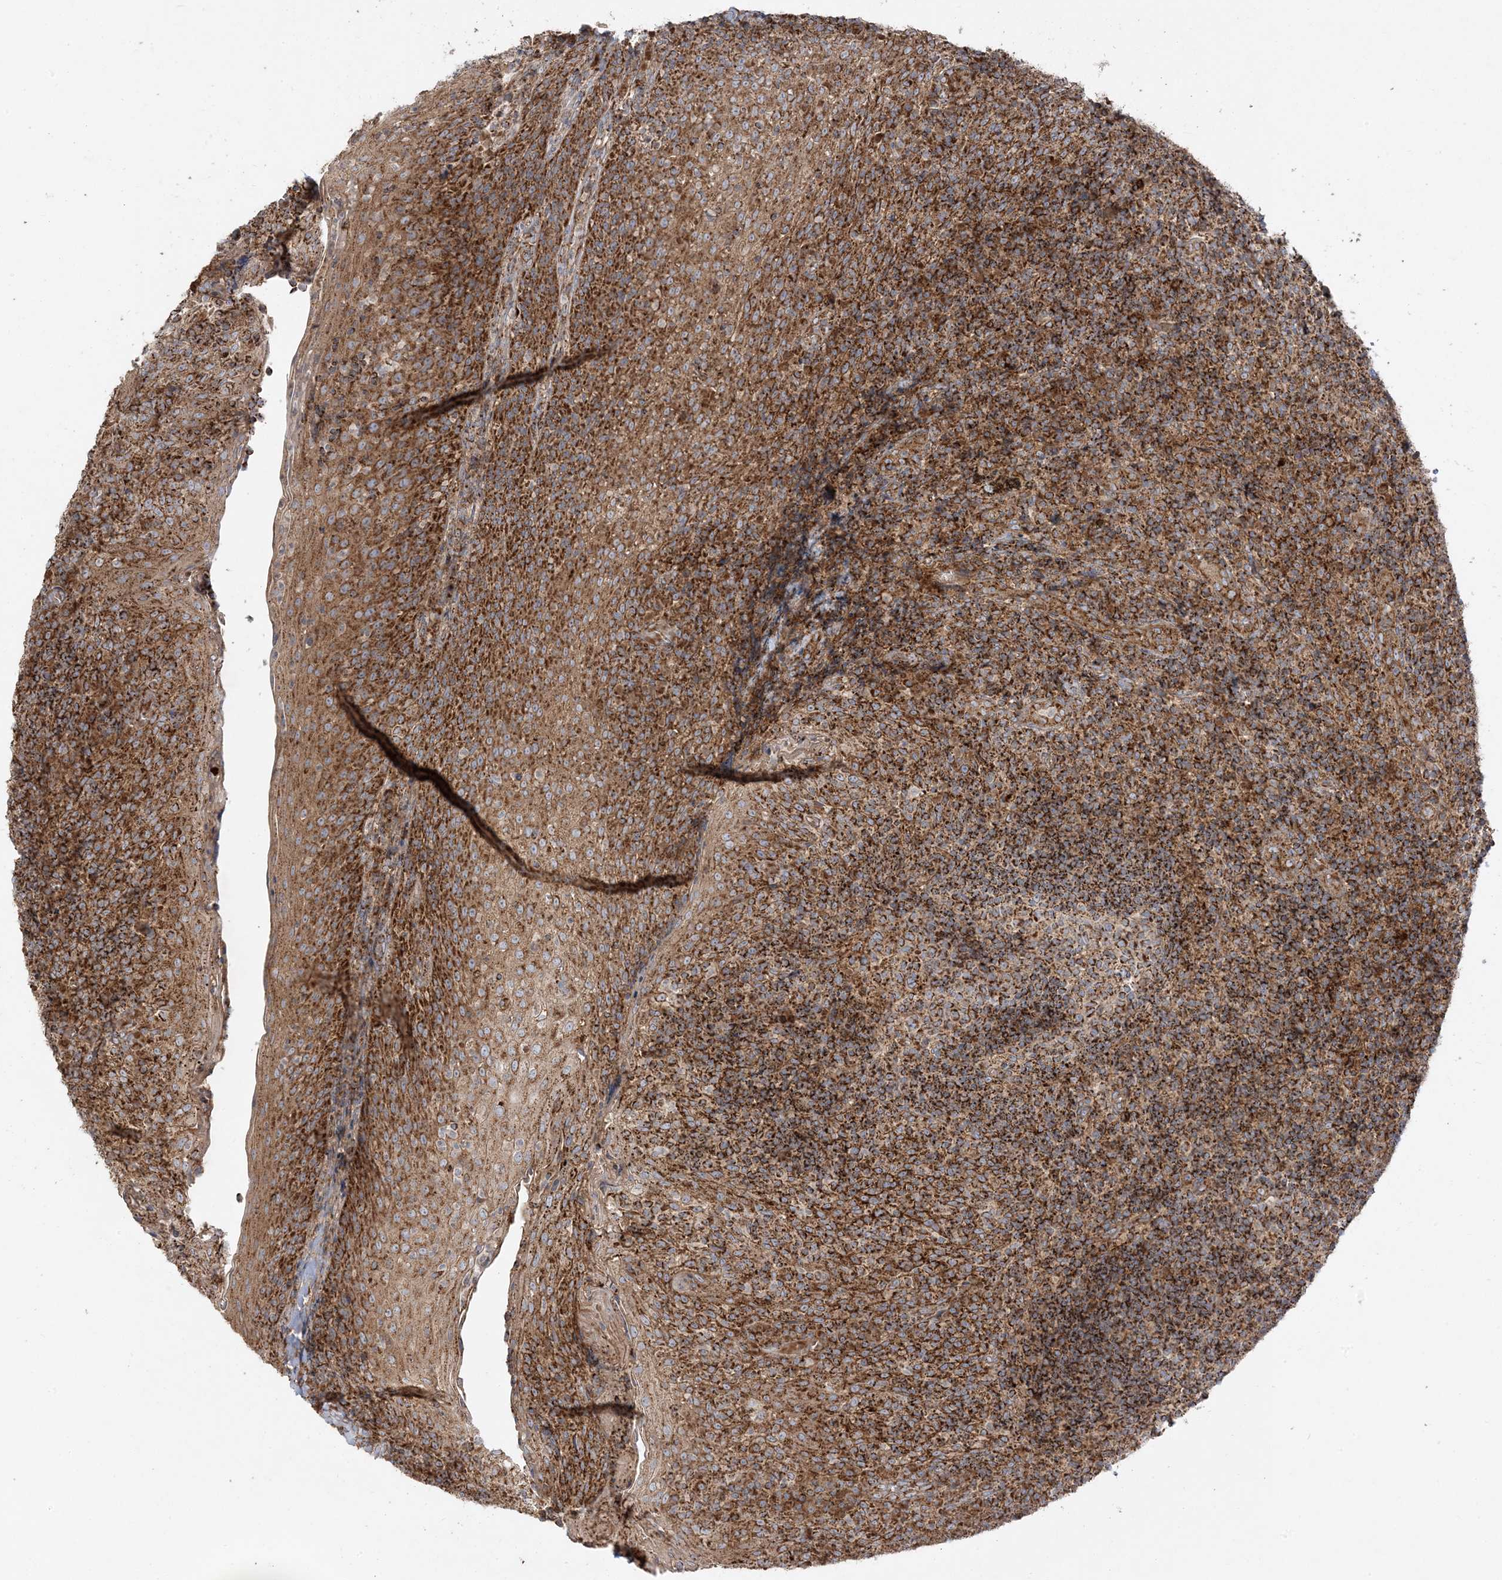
{"staining": {"intensity": "strong", "quantity": ">75%", "location": "cytoplasmic/membranous"}, "tissue": "tonsil", "cell_type": "Germinal center cells", "image_type": "normal", "snomed": [{"axis": "morphology", "description": "Normal tissue, NOS"}, {"axis": "topography", "description": "Tonsil"}], "caption": "IHC histopathology image of normal human tonsil stained for a protein (brown), which displays high levels of strong cytoplasmic/membranous positivity in approximately >75% of germinal center cells.", "gene": "AARS2", "patient": {"sex": "female", "age": 19}}